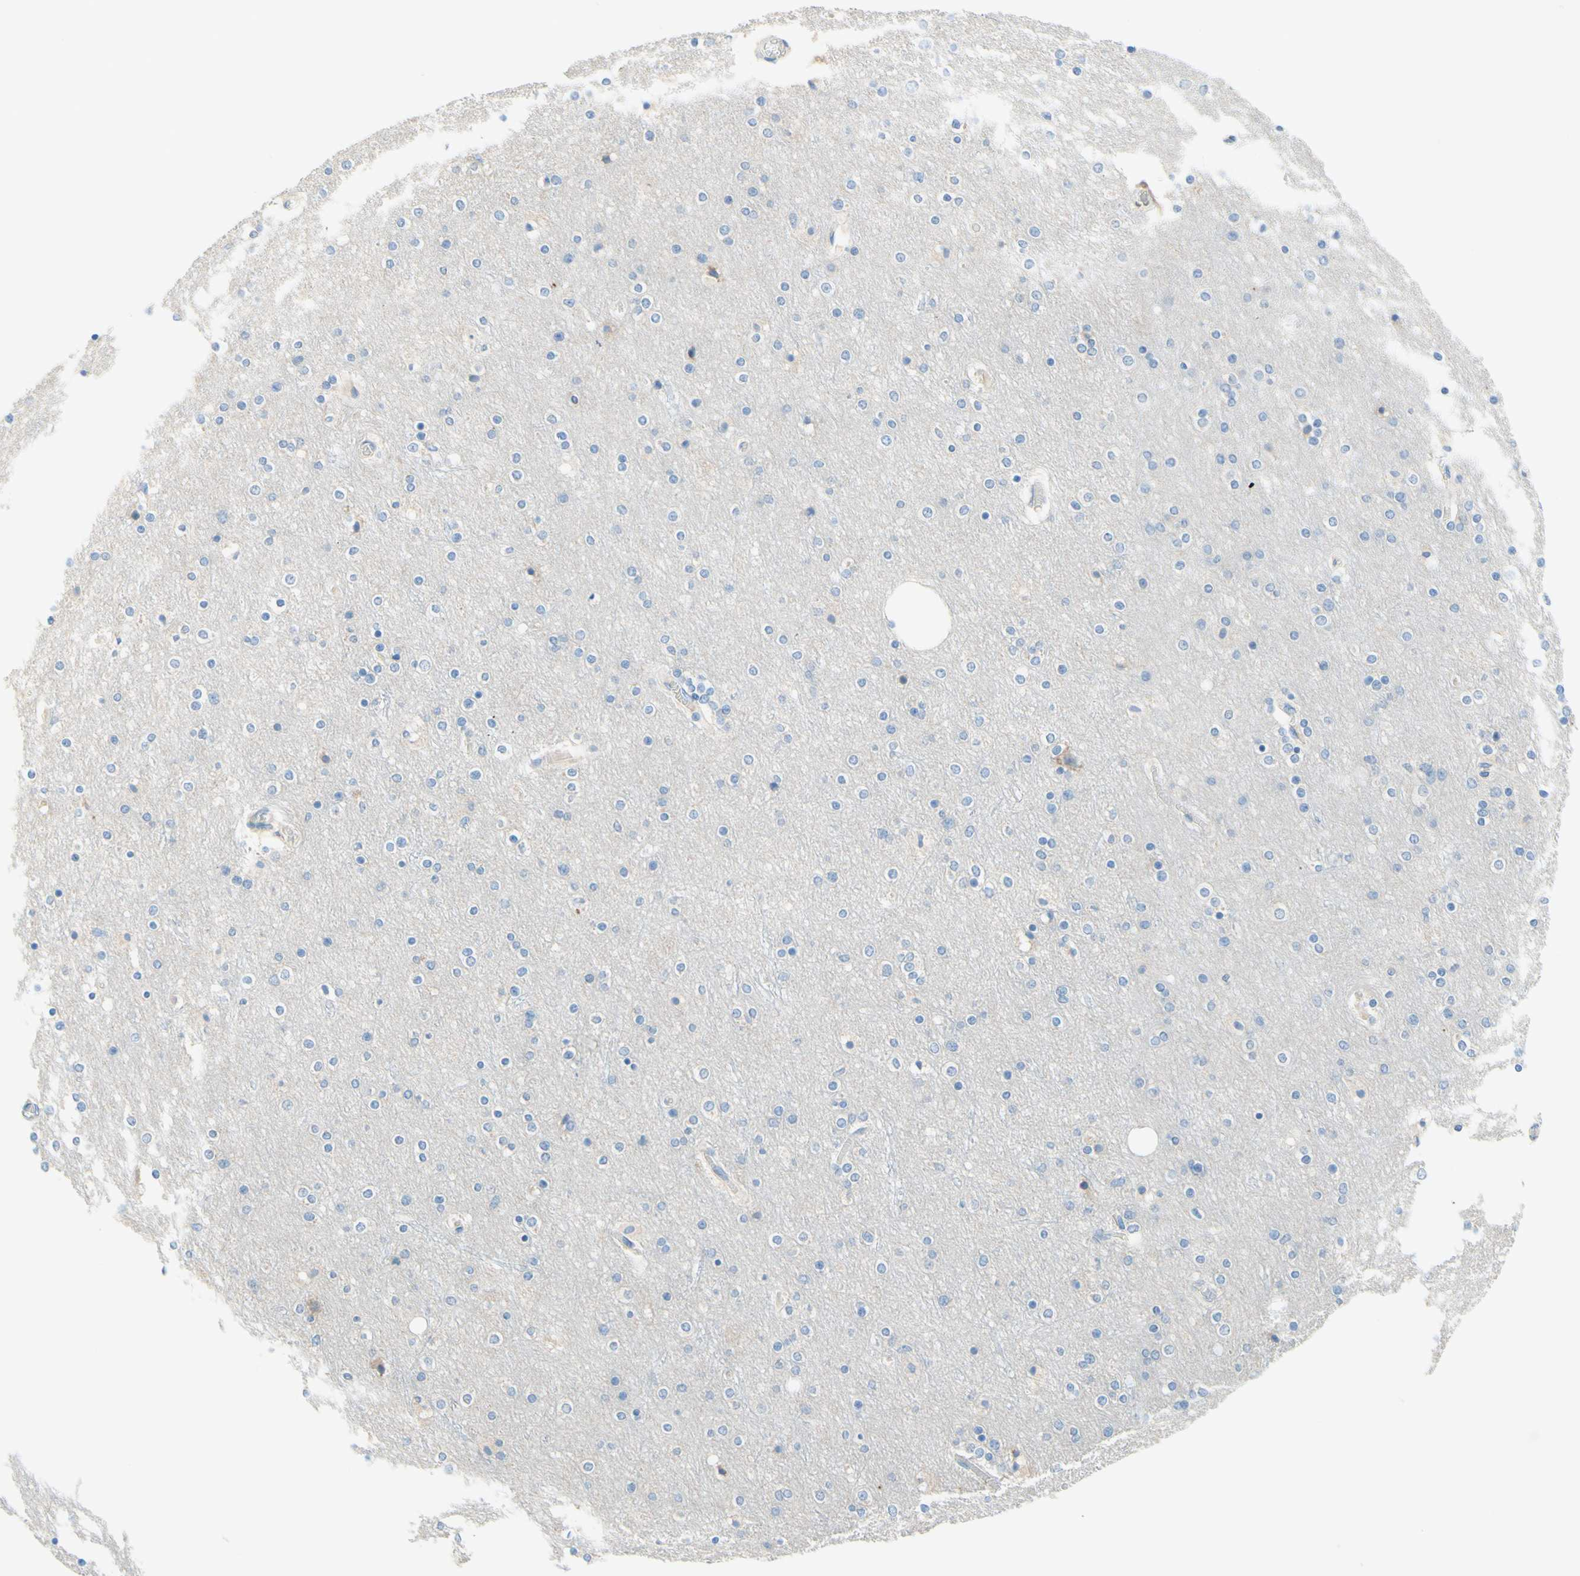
{"staining": {"intensity": "negative", "quantity": "none", "location": "none"}, "tissue": "cerebral cortex", "cell_type": "Endothelial cells", "image_type": "normal", "snomed": [{"axis": "morphology", "description": "Normal tissue, NOS"}, {"axis": "topography", "description": "Cerebral cortex"}], "caption": "IHC image of normal cerebral cortex: human cerebral cortex stained with DAB reveals no significant protein expression in endothelial cells. The staining is performed using DAB brown chromogen with nuclei counter-stained in using hematoxylin.", "gene": "PASD1", "patient": {"sex": "female", "age": 54}}